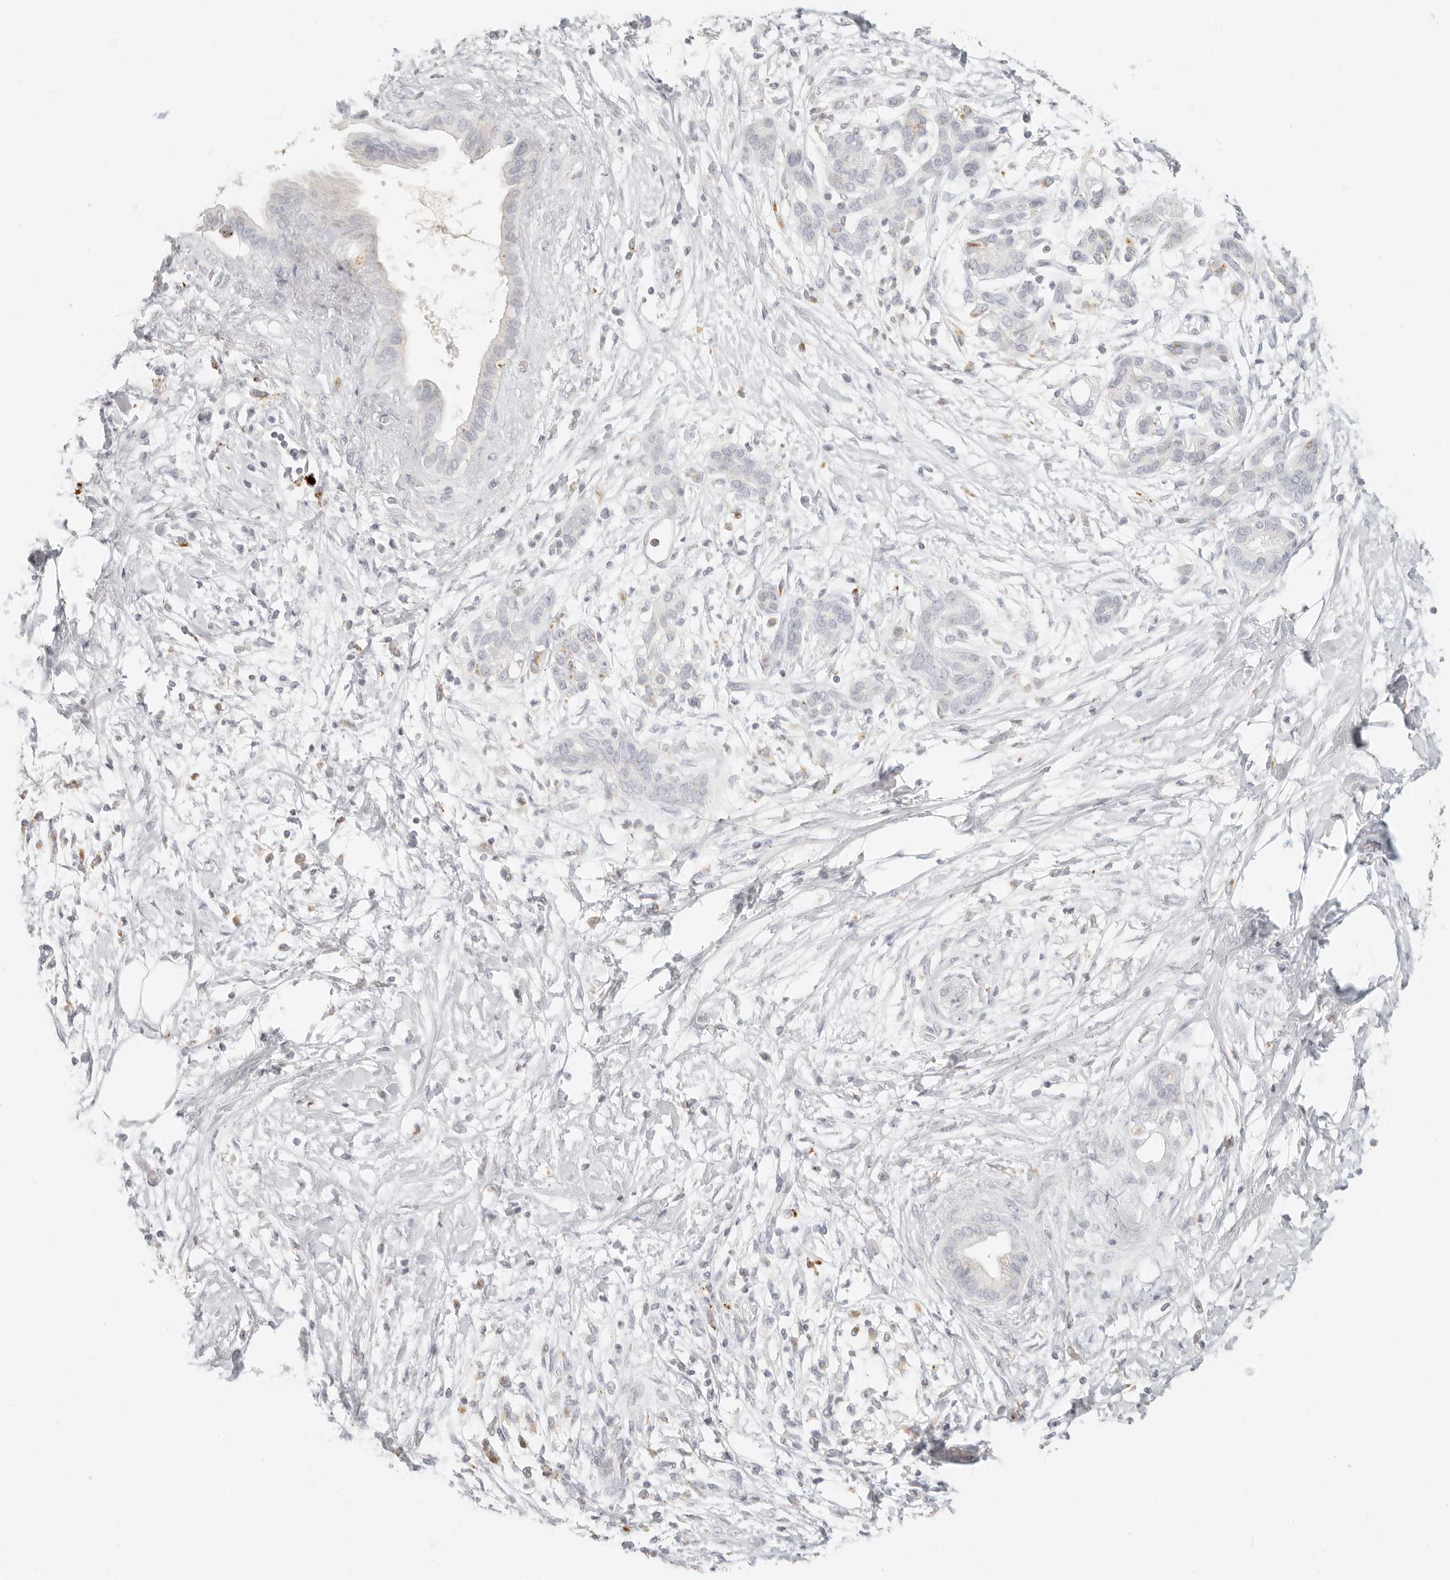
{"staining": {"intensity": "negative", "quantity": "none", "location": "none"}, "tissue": "pancreatic cancer", "cell_type": "Tumor cells", "image_type": "cancer", "snomed": [{"axis": "morphology", "description": "Adenocarcinoma, NOS"}, {"axis": "topography", "description": "Pancreas"}], "caption": "Photomicrograph shows no significant protein expression in tumor cells of pancreatic cancer. (DAB IHC, high magnification).", "gene": "RNASET2", "patient": {"sex": "male", "age": 58}}